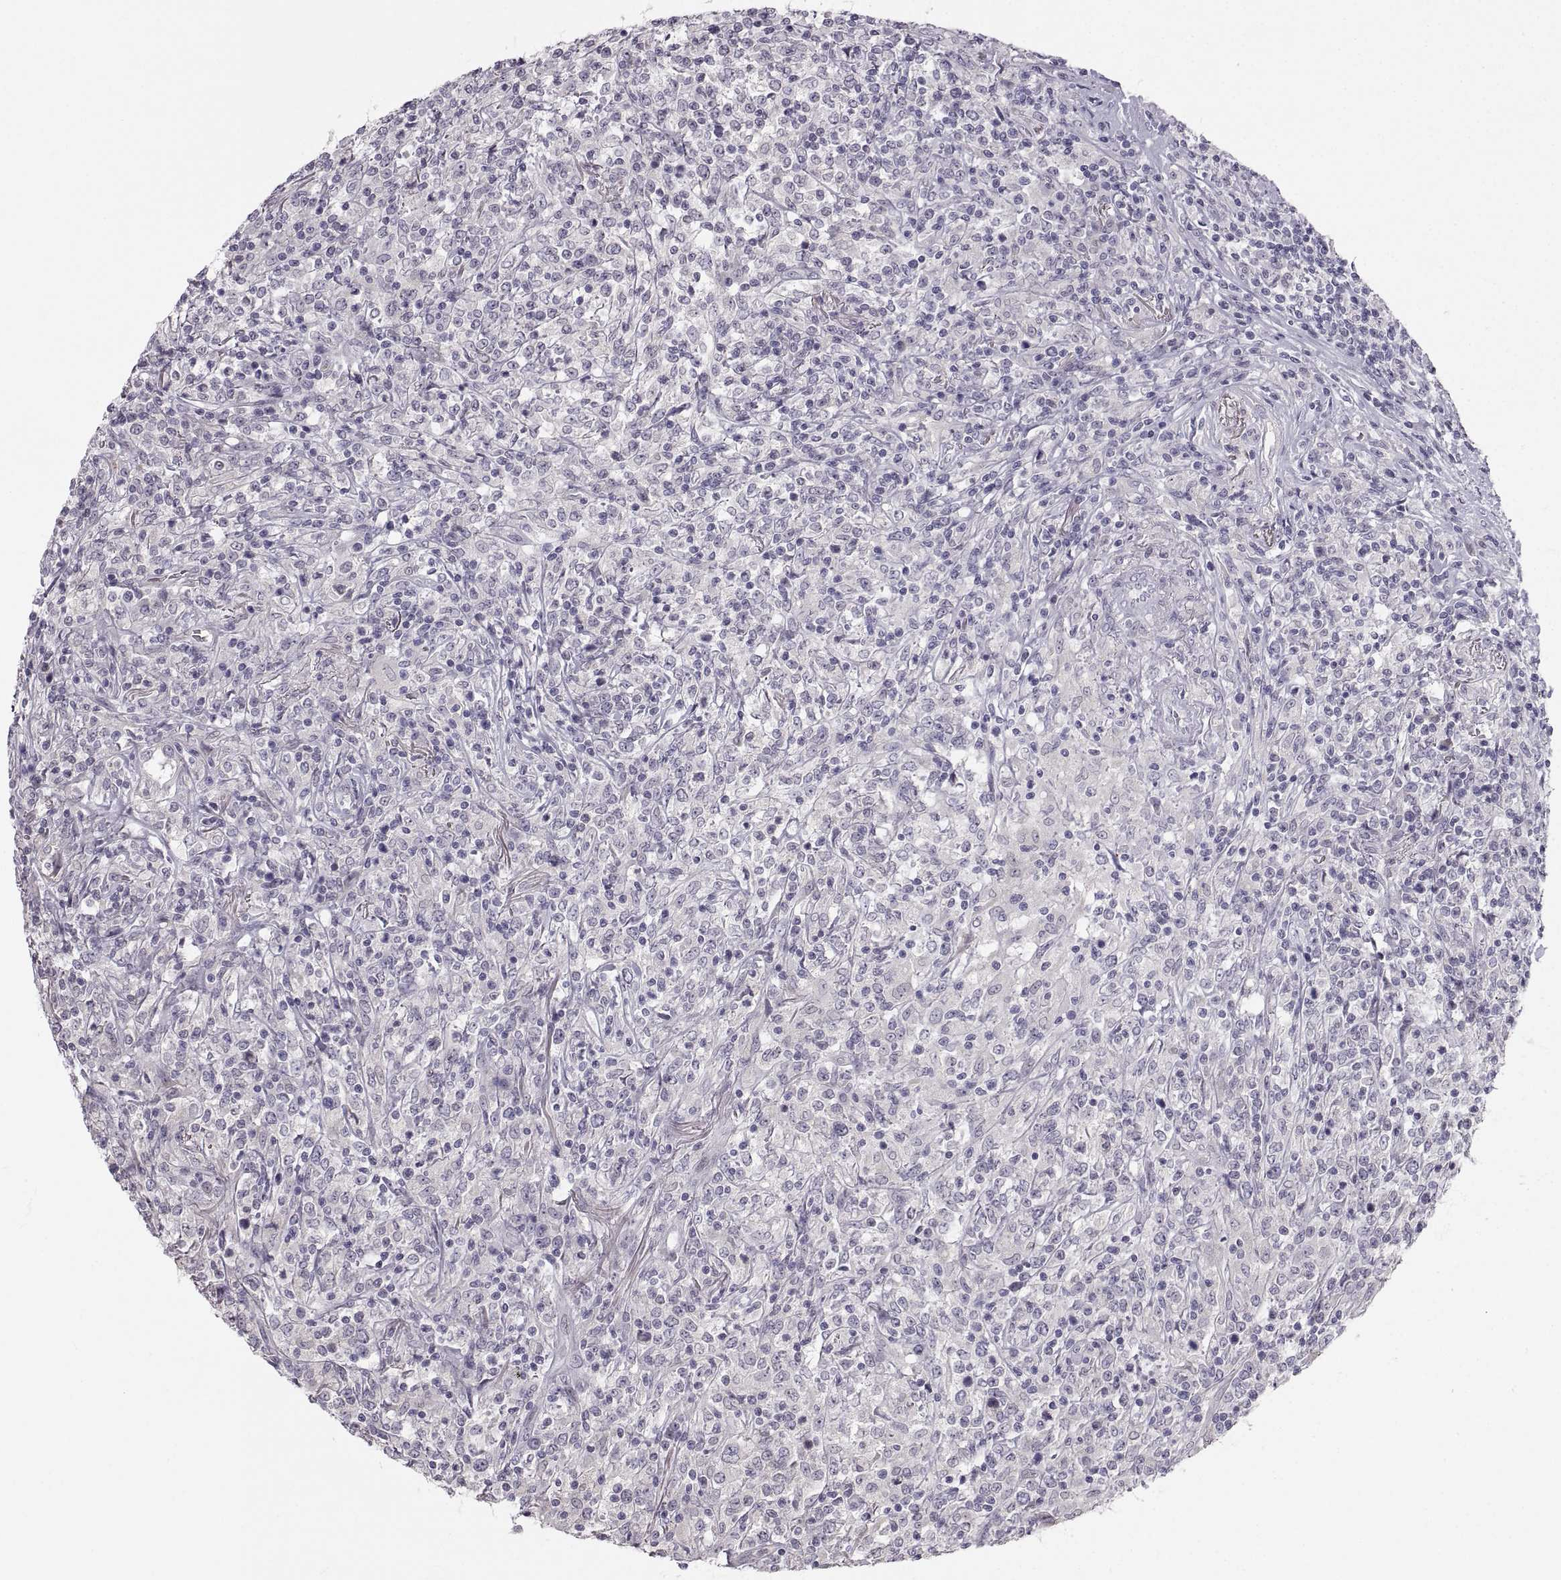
{"staining": {"intensity": "negative", "quantity": "none", "location": "none"}, "tissue": "lymphoma", "cell_type": "Tumor cells", "image_type": "cancer", "snomed": [{"axis": "morphology", "description": "Malignant lymphoma, non-Hodgkin's type, High grade"}, {"axis": "topography", "description": "Lung"}], "caption": "Human high-grade malignant lymphoma, non-Hodgkin's type stained for a protein using immunohistochemistry displays no positivity in tumor cells.", "gene": "ZNF185", "patient": {"sex": "male", "age": 79}}